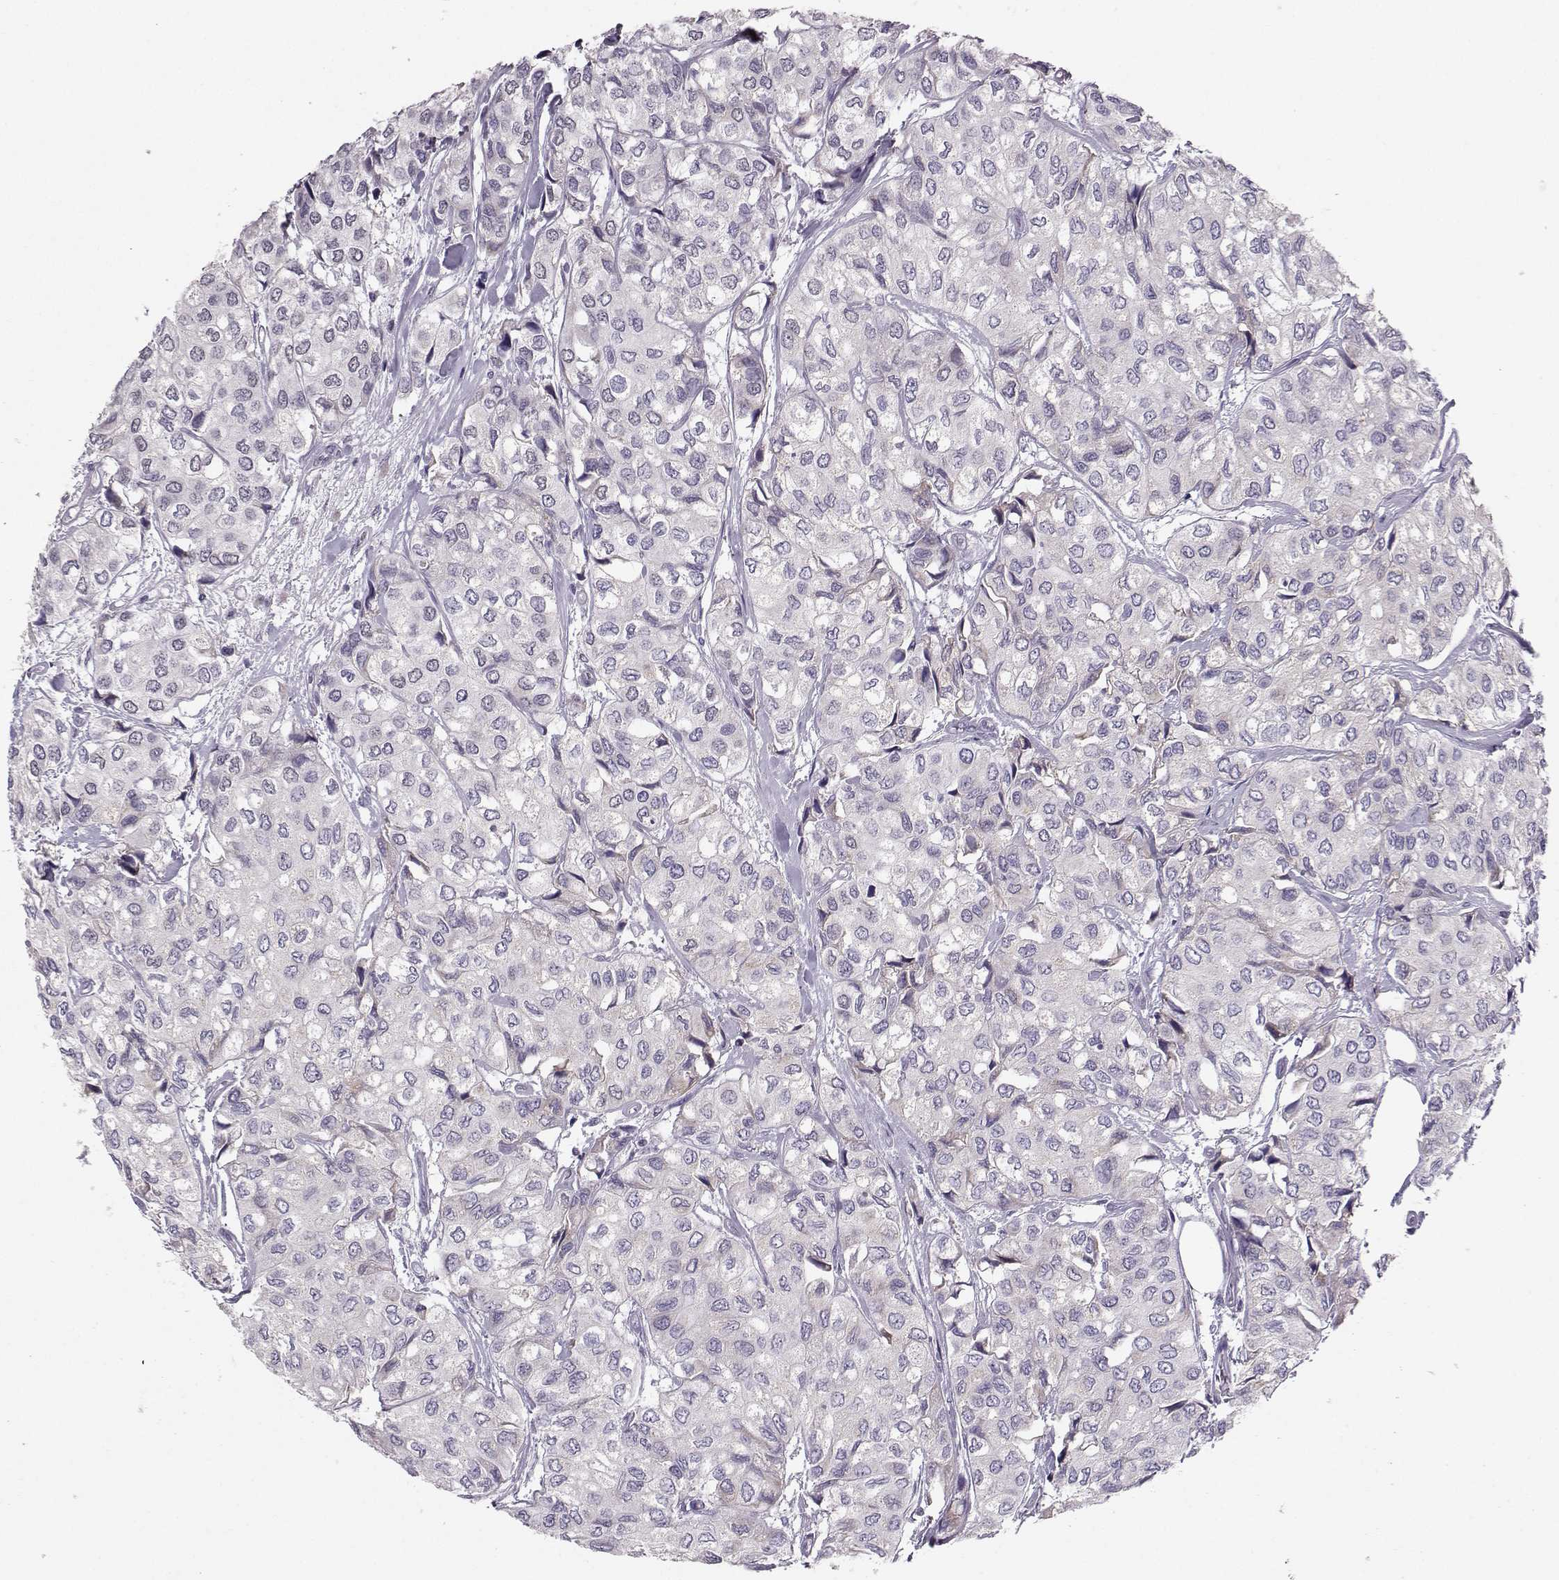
{"staining": {"intensity": "negative", "quantity": "none", "location": "none"}, "tissue": "urothelial cancer", "cell_type": "Tumor cells", "image_type": "cancer", "snomed": [{"axis": "morphology", "description": "Urothelial carcinoma, High grade"}, {"axis": "topography", "description": "Urinary bladder"}], "caption": "Immunohistochemical staining of human urothelial cancer demonstrates no significant positivity in tumor cells. The staining is performed using DAB (3,3'-diaminobenzidine) brown chromogen with nuclei counter-stained in using hematoxylin.", "gene": "DNAAF1", "patient": {"sex": "male", "age": 73}}